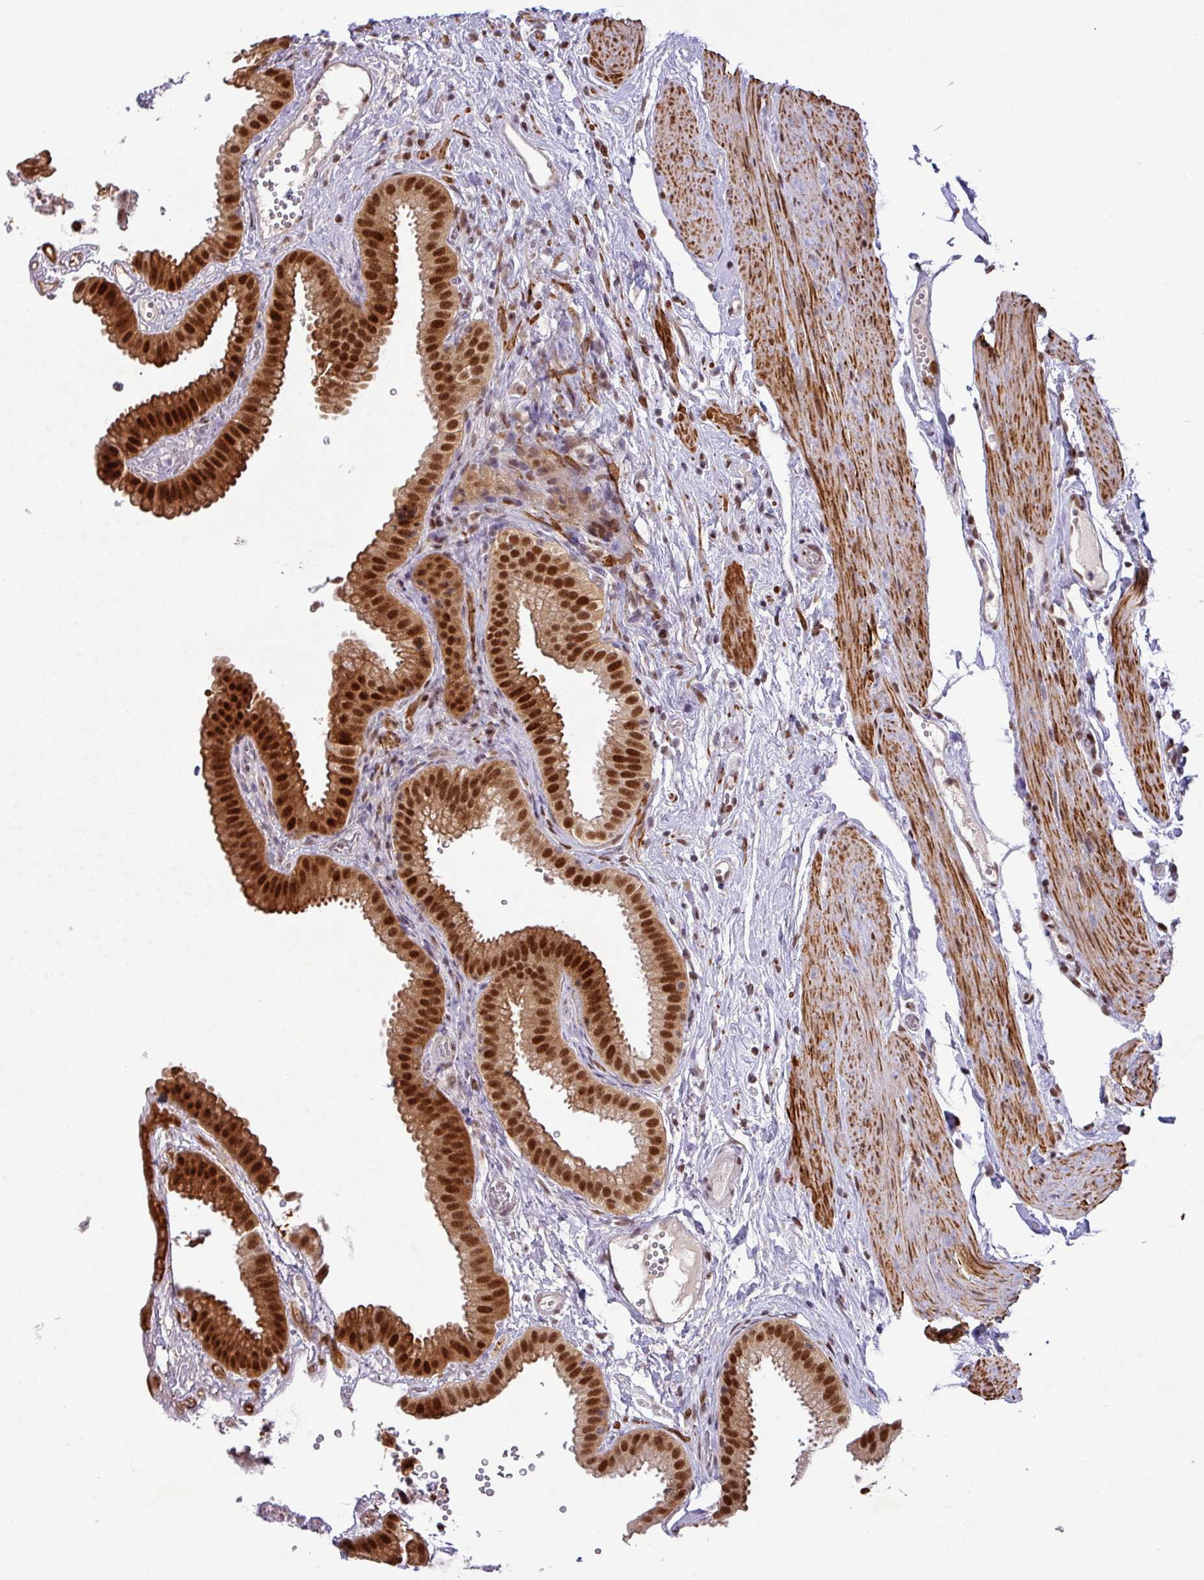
{"staining": {"intensity": "strong", "quantity": ">75%", "location": "cytoplasmic/membranous,nuclear"}, "tissue": "gallbladder", "cell_type": "Glandular cells", "image_type": "normal", "snomed": [{"axis": "morphology", "description": "Normal tissue, NOS"}, {"axis": "topography", "description": "Gallbladder"}], "caption": "Immunohistochemistry (IHC) of normal gallbladder exhibits high levels of strong cytoplasmic/membranous,nuclear expression in about >75% of glandular cells.", "gene": "SRSF2", "patient": {"sex": "female", "age": 61}}